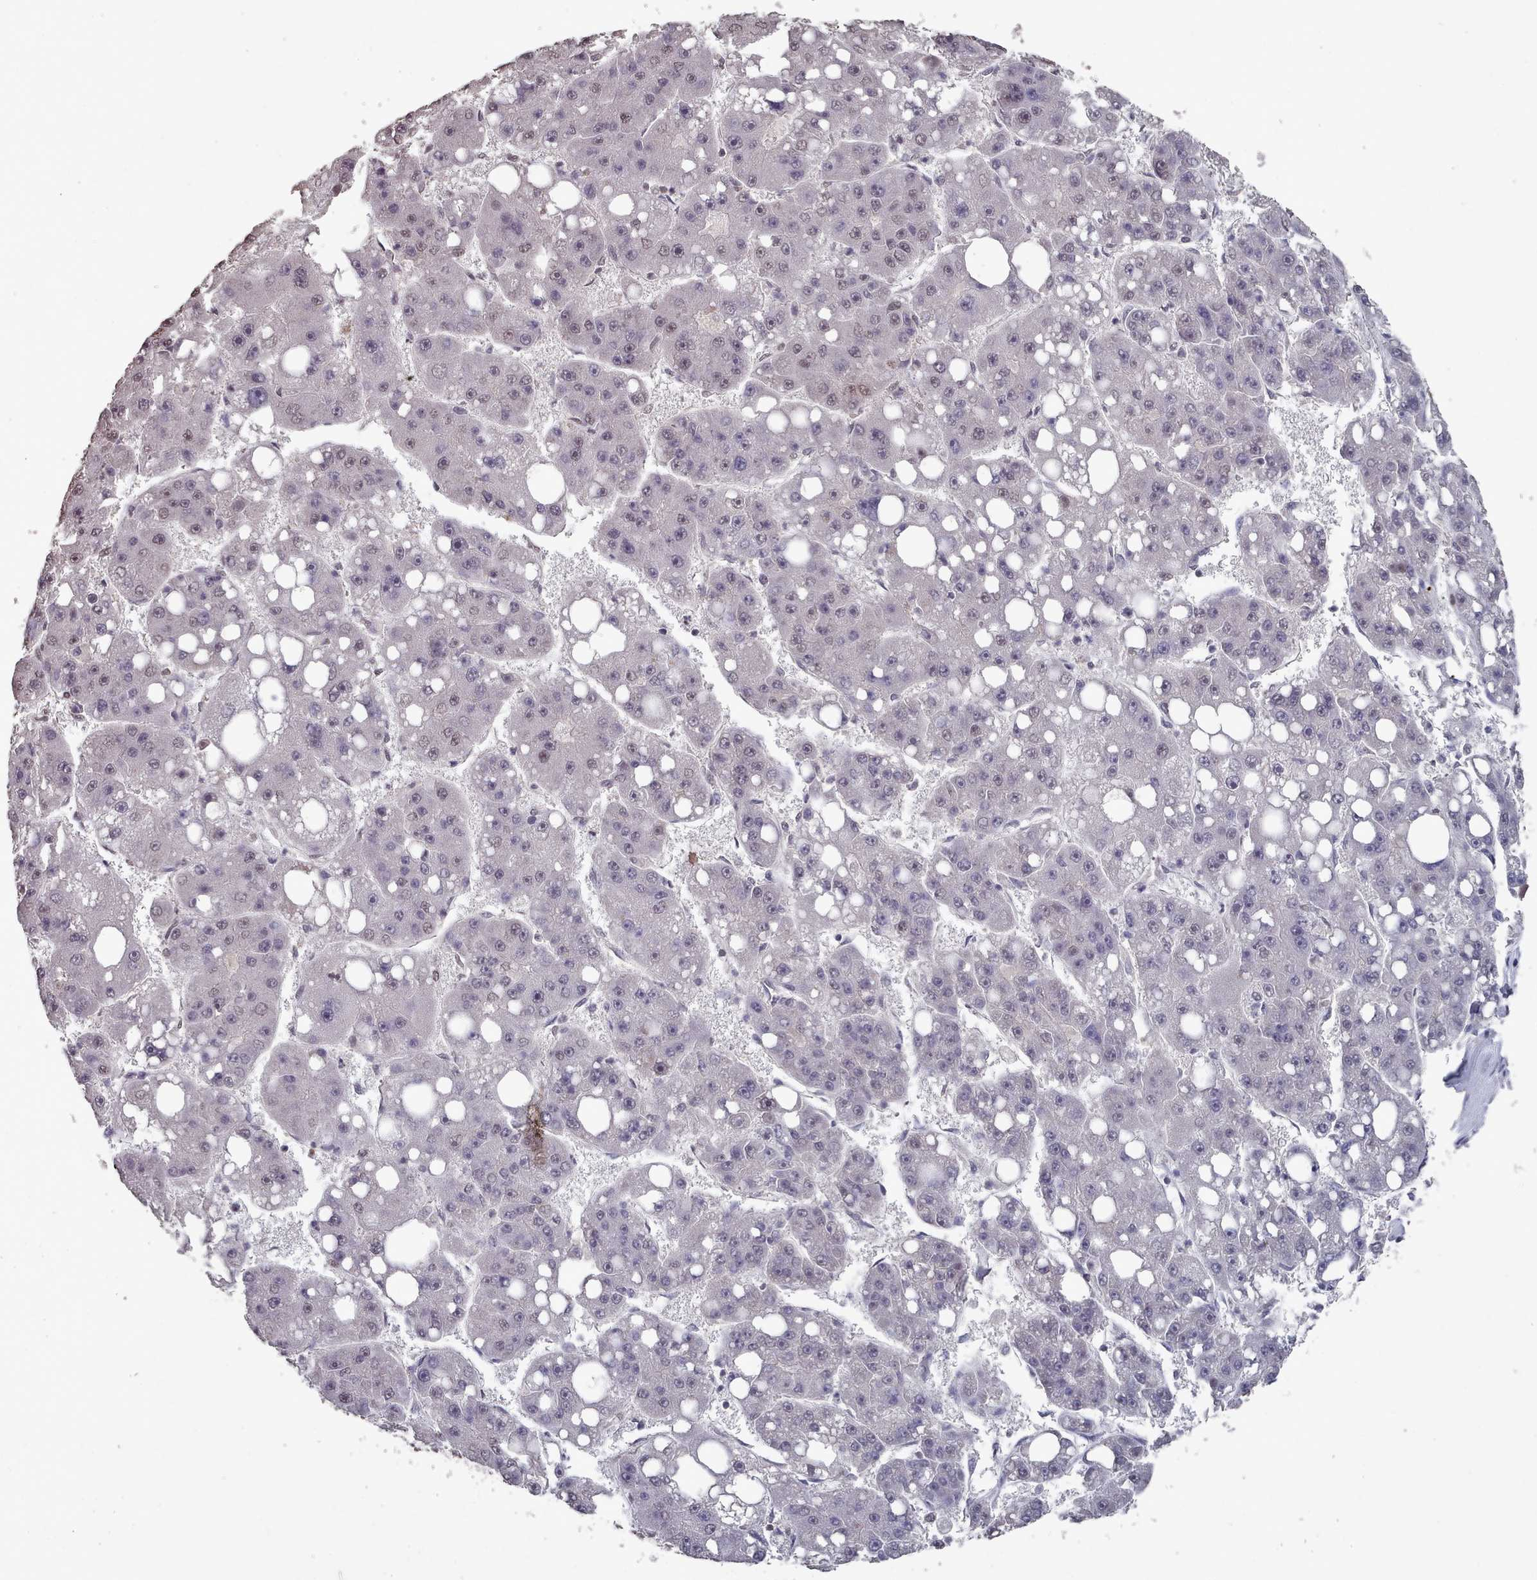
{"staining": {"intensity": "weak", "quantity": "<25%", "location": "nuclear"}, "tissue": "liver cancer", "cell_type": "Tumor cells", "image_type": "cancer", "snomed": [{"axis": "morphology", "description": "Carcinoma, Hepatocellular, NOS"}, {"axis": "topography", "description": "Liver"}], "caption": "Protein analysis of liver hepatocellular carcinoma displays no significant expression in tumor cells.", "gene": "PNRC2", "patient": {"sex": "female", "age": 61}}